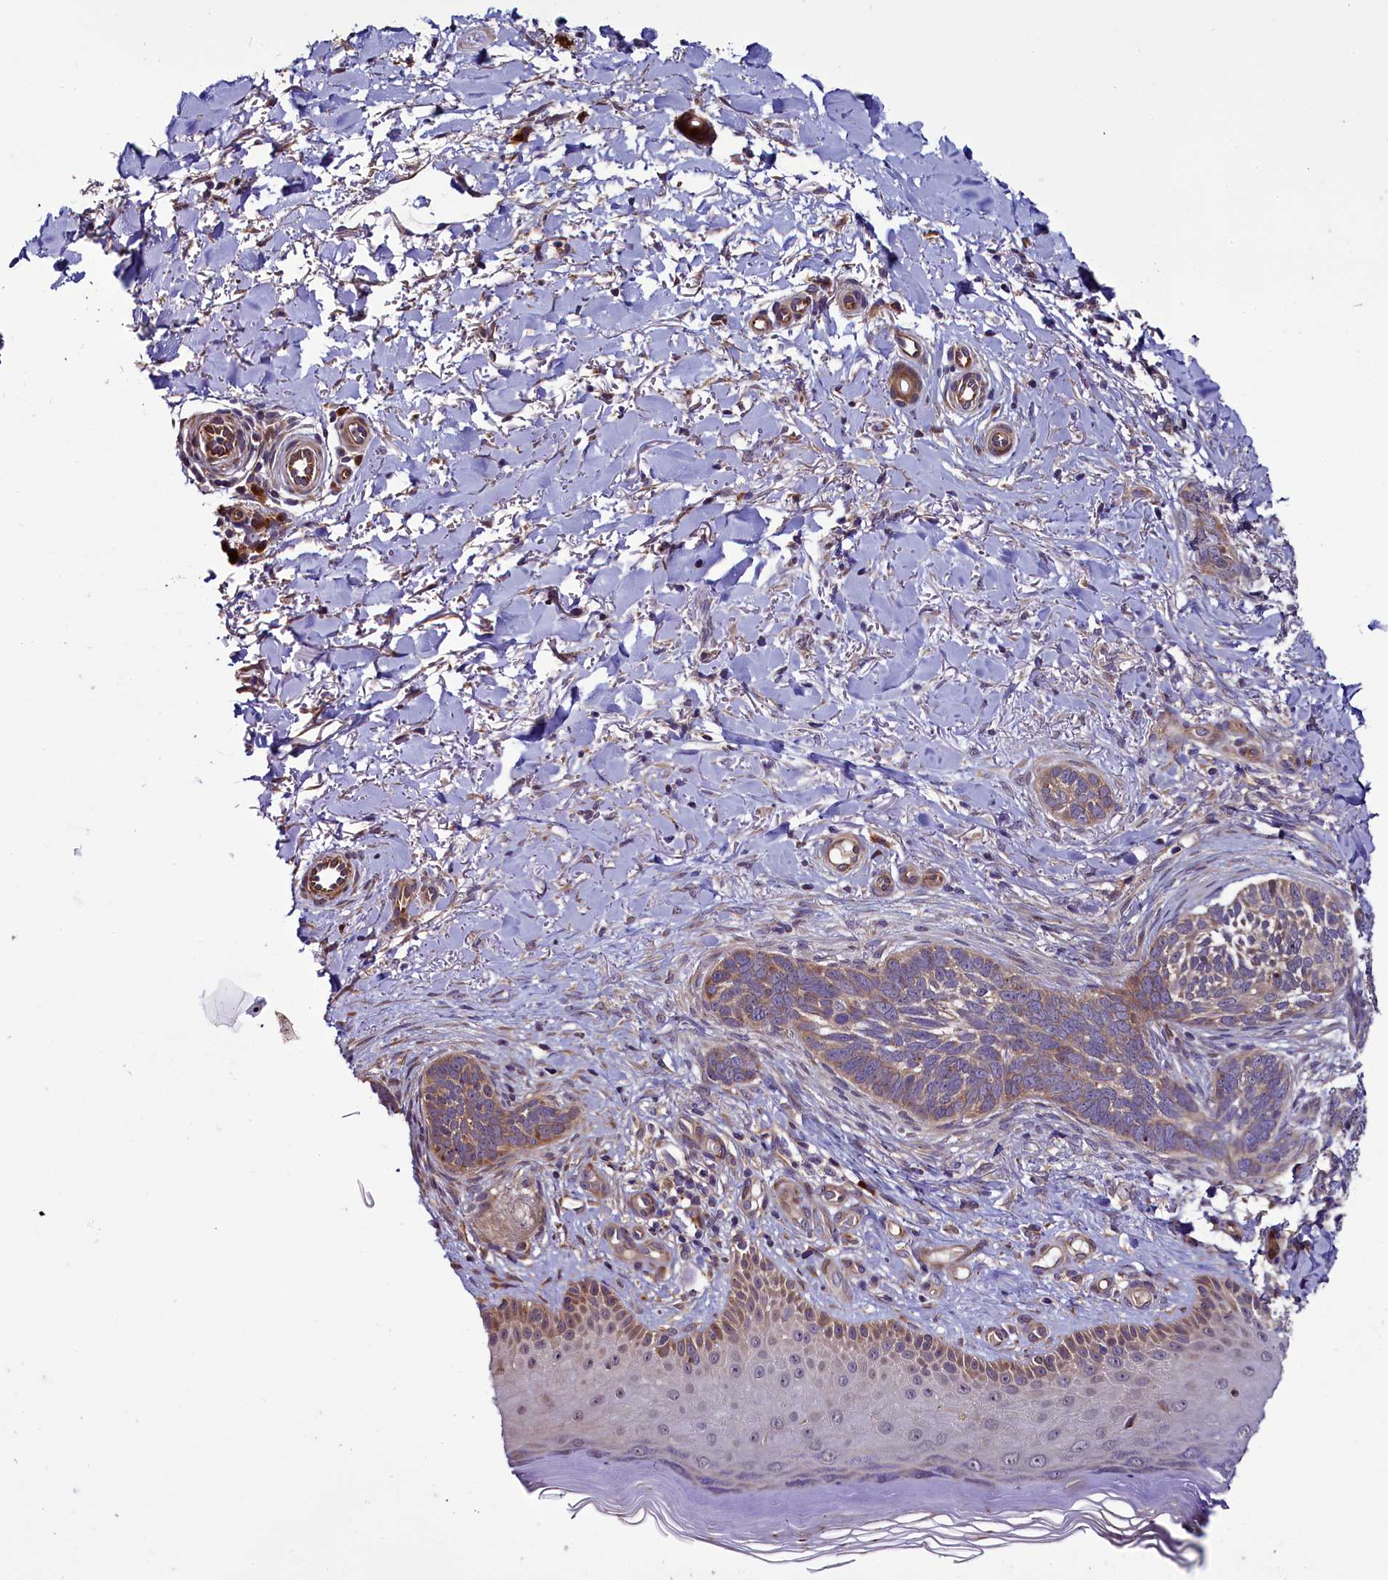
{"staining": {"intensity": "weak", "quantity": "25%-75%", "location": "cytoplasmic/membranous"}, "tissue": "skin cancer", "cell_type": "Tumor cells", "image_type": "cancer", "snomed": [{"axis": "morphology", "description": "Normal tissue, NOS"}, {"axis": "morphology", "description": "Basal cell carcinoma"}, {"axis": "topography", "description": "Skin"}], "caption": "Immunohistochemical staining of skin cancer reveals low levels of weak cytoplasmic/membranous protein staining in approximately 25%-75% of tumor cells.", "gene": "RPUSD2", "patient": {"sex": "female", "age": 67}}